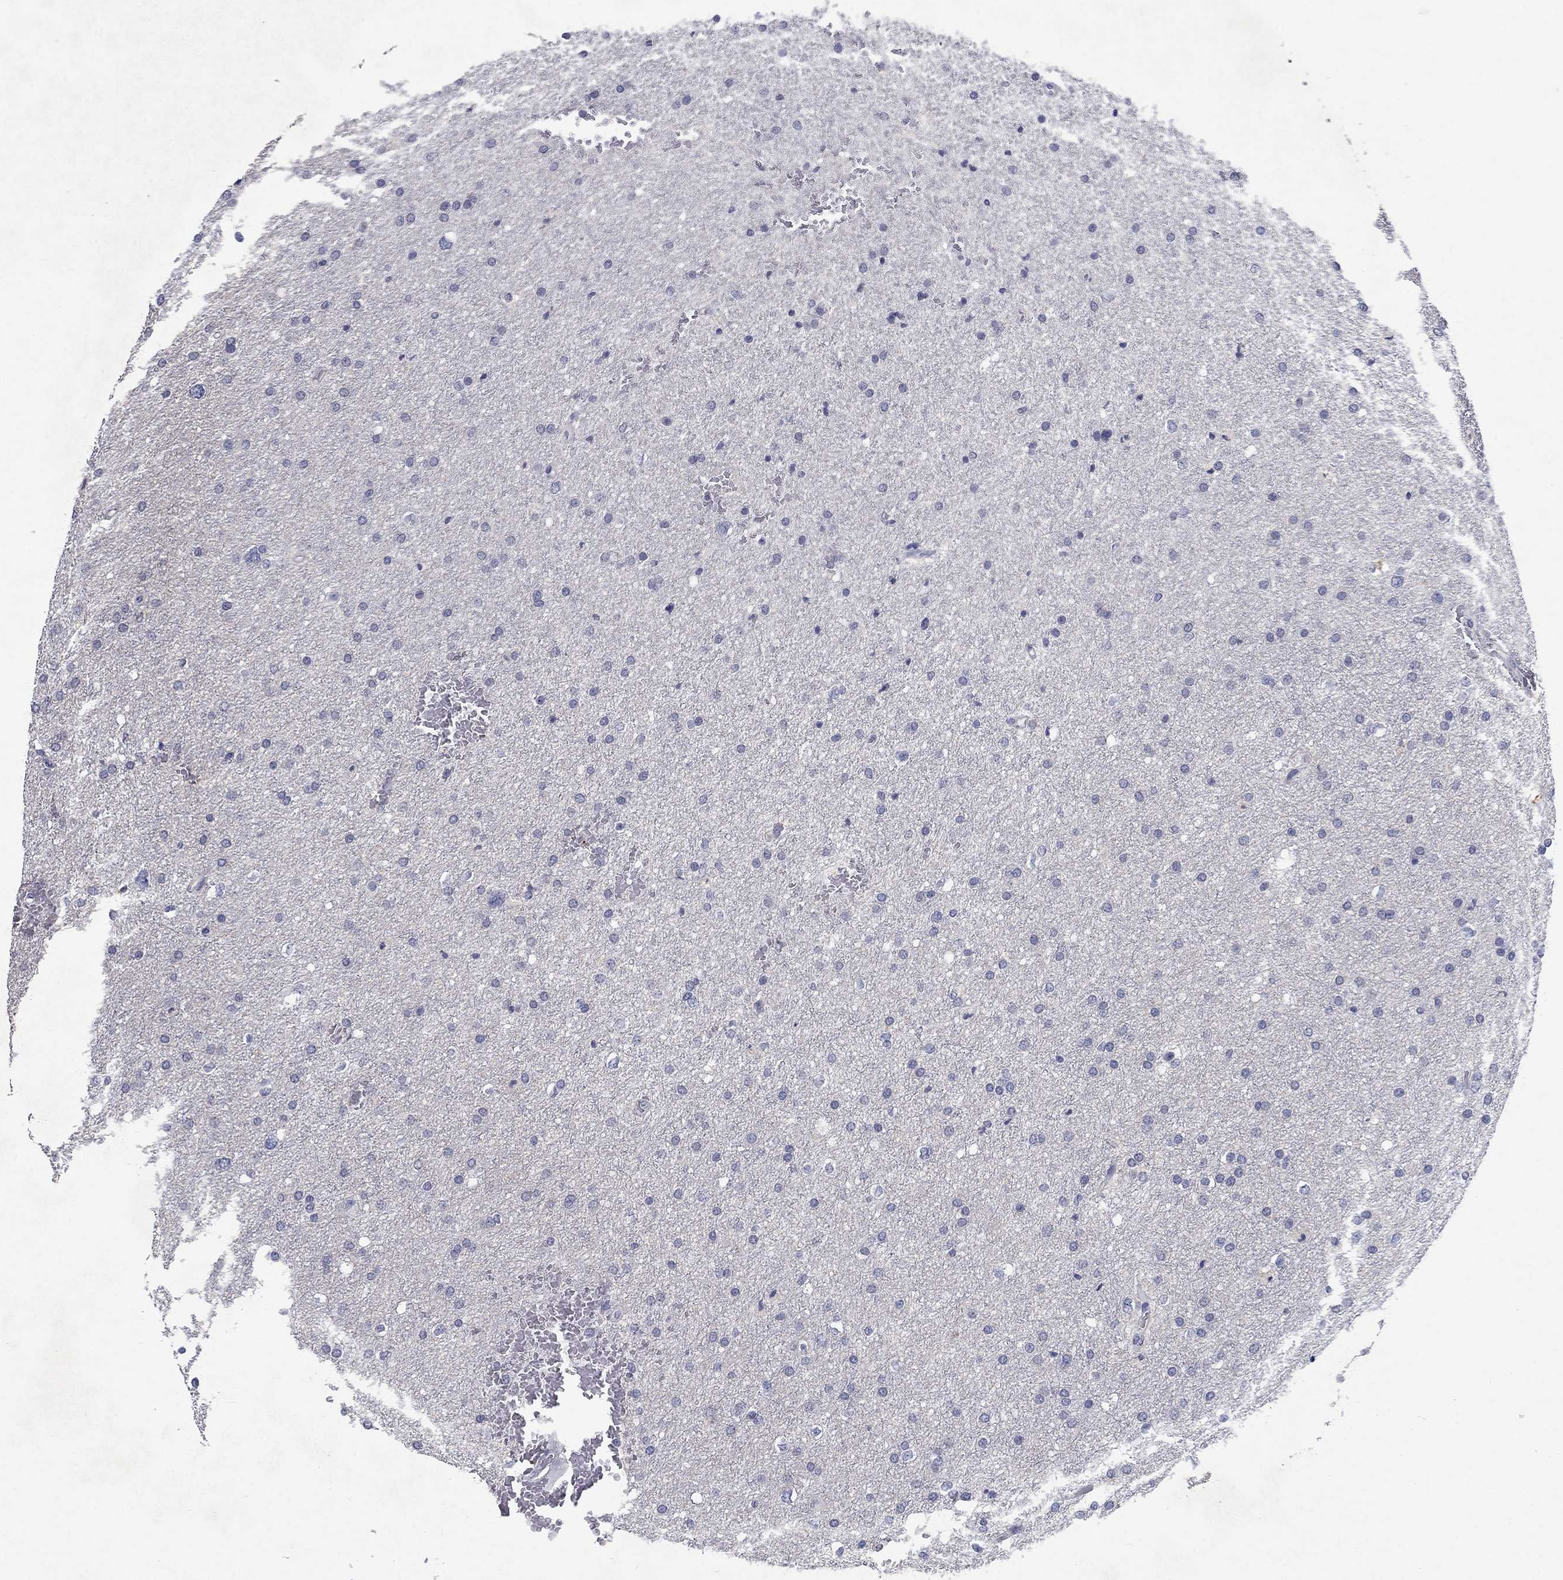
{"staining": {"intensity": "negative", "quantity": "none", "location": "none"}, "tissue": "glioma", "cell_type": "Tumor cells", "image_type": "cancer", "snomed": [{"axis": "morphology", "description": "Glioma, malignant, Low grade"}, {"axis": "topography", "description": "Brain"}], "caption": "This is a photomicrograph of immunohistochemistry staining of malignant low-grade glioma, which shows no expression in tumor cells. (Brightfield microscopy of DAB (3,3'-diaminobenzidine) immunohistochemistry at high magnification).", "gene": "GZMA", "patient": {"sex": "female", "age": 37}}